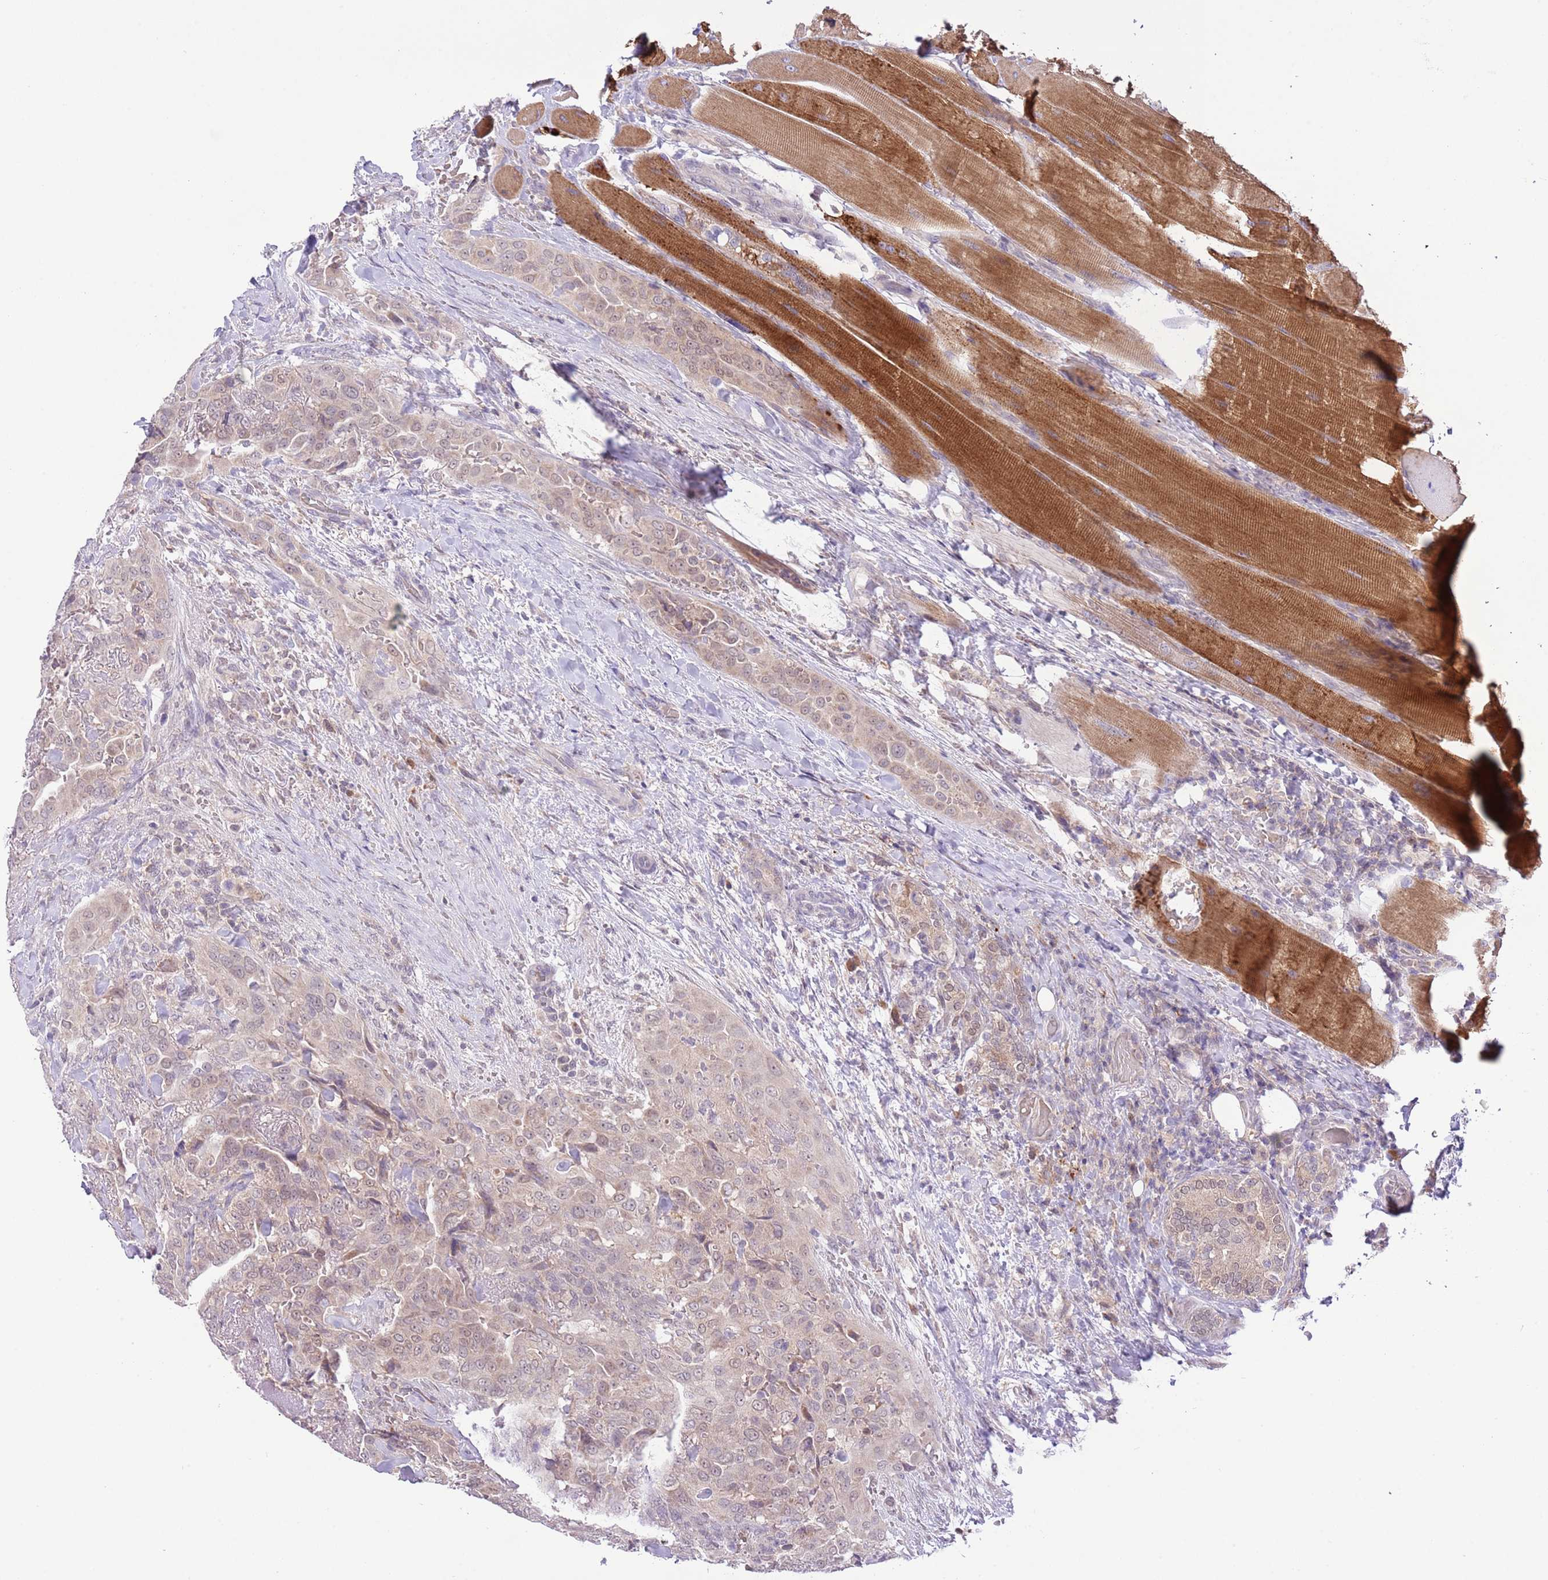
{"staining": {"intensity": "weak", "quantity": "25%-75%", "location": "cytoplasmic/membranous"}, "tissue": "thyroid cancer", "cell_type": "Tumor cells", "image_type": "cancer", "snomed": [{"axis": "morphology", "description": "Papillary adenocarcinoma, NOS"}, {"axis": "topography", "description": "Thyroid gland"}], "caption": "An image showing weak cytoplasmic/membranous expression in approximately 25%-75% of tumor cells in papillary adenocarcinoma (thyroid), as visualized by brown immunohistochemical staining.", "gene": "GALK2", "patient": {"sex": "male", "age": 61}}